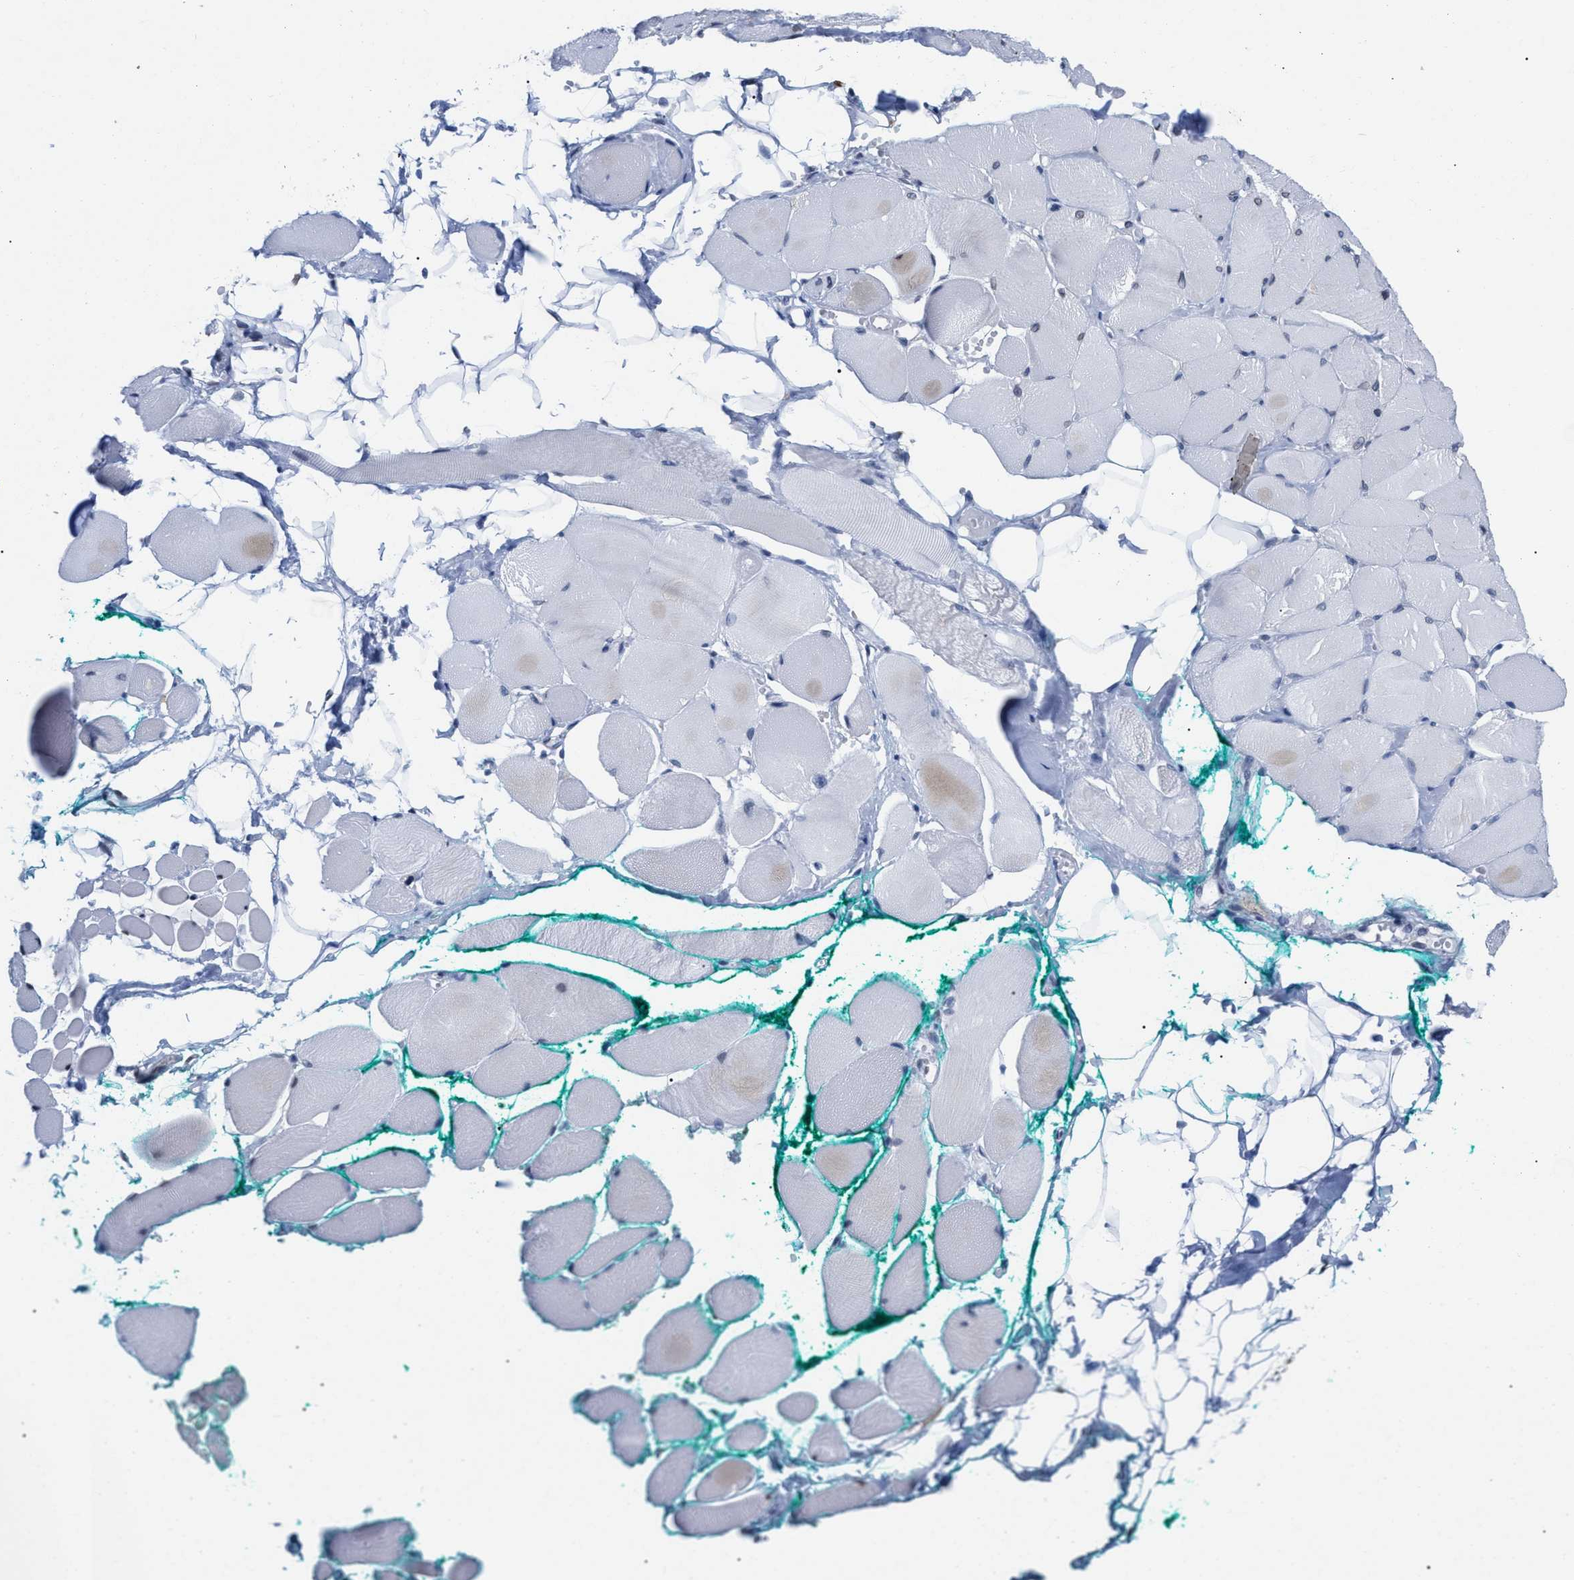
{"staining": {"intensity": "moderate", "quantity": "25%-75%", "location": "cytoplasmic/membranous,nuclear"}, "tissue": "skeletal muscle", "cell_type": "Myocytes", "image_type": "normal", "snomed": [{"axis": "morphology", "description": "Normal tissue, NOS"}, {"axis": "topography", "description": "Skeletal muscle"}, {"axis": "topography", "description": "Peripheral nerve tissue"}], "caption": "Skeletal muscle stained with DAB immunohistochemistry demonstrates medium levels of moderate cytoplasmic/membranous,nuclear staining in approximately 25%-75% of myocytes. (DAB (3,3'-diaminobenzidine) IHC, brown staining for protein, blue staining for nuclei).", "gene": "TPR", "patient": {"sex": "female", "age": 84}}